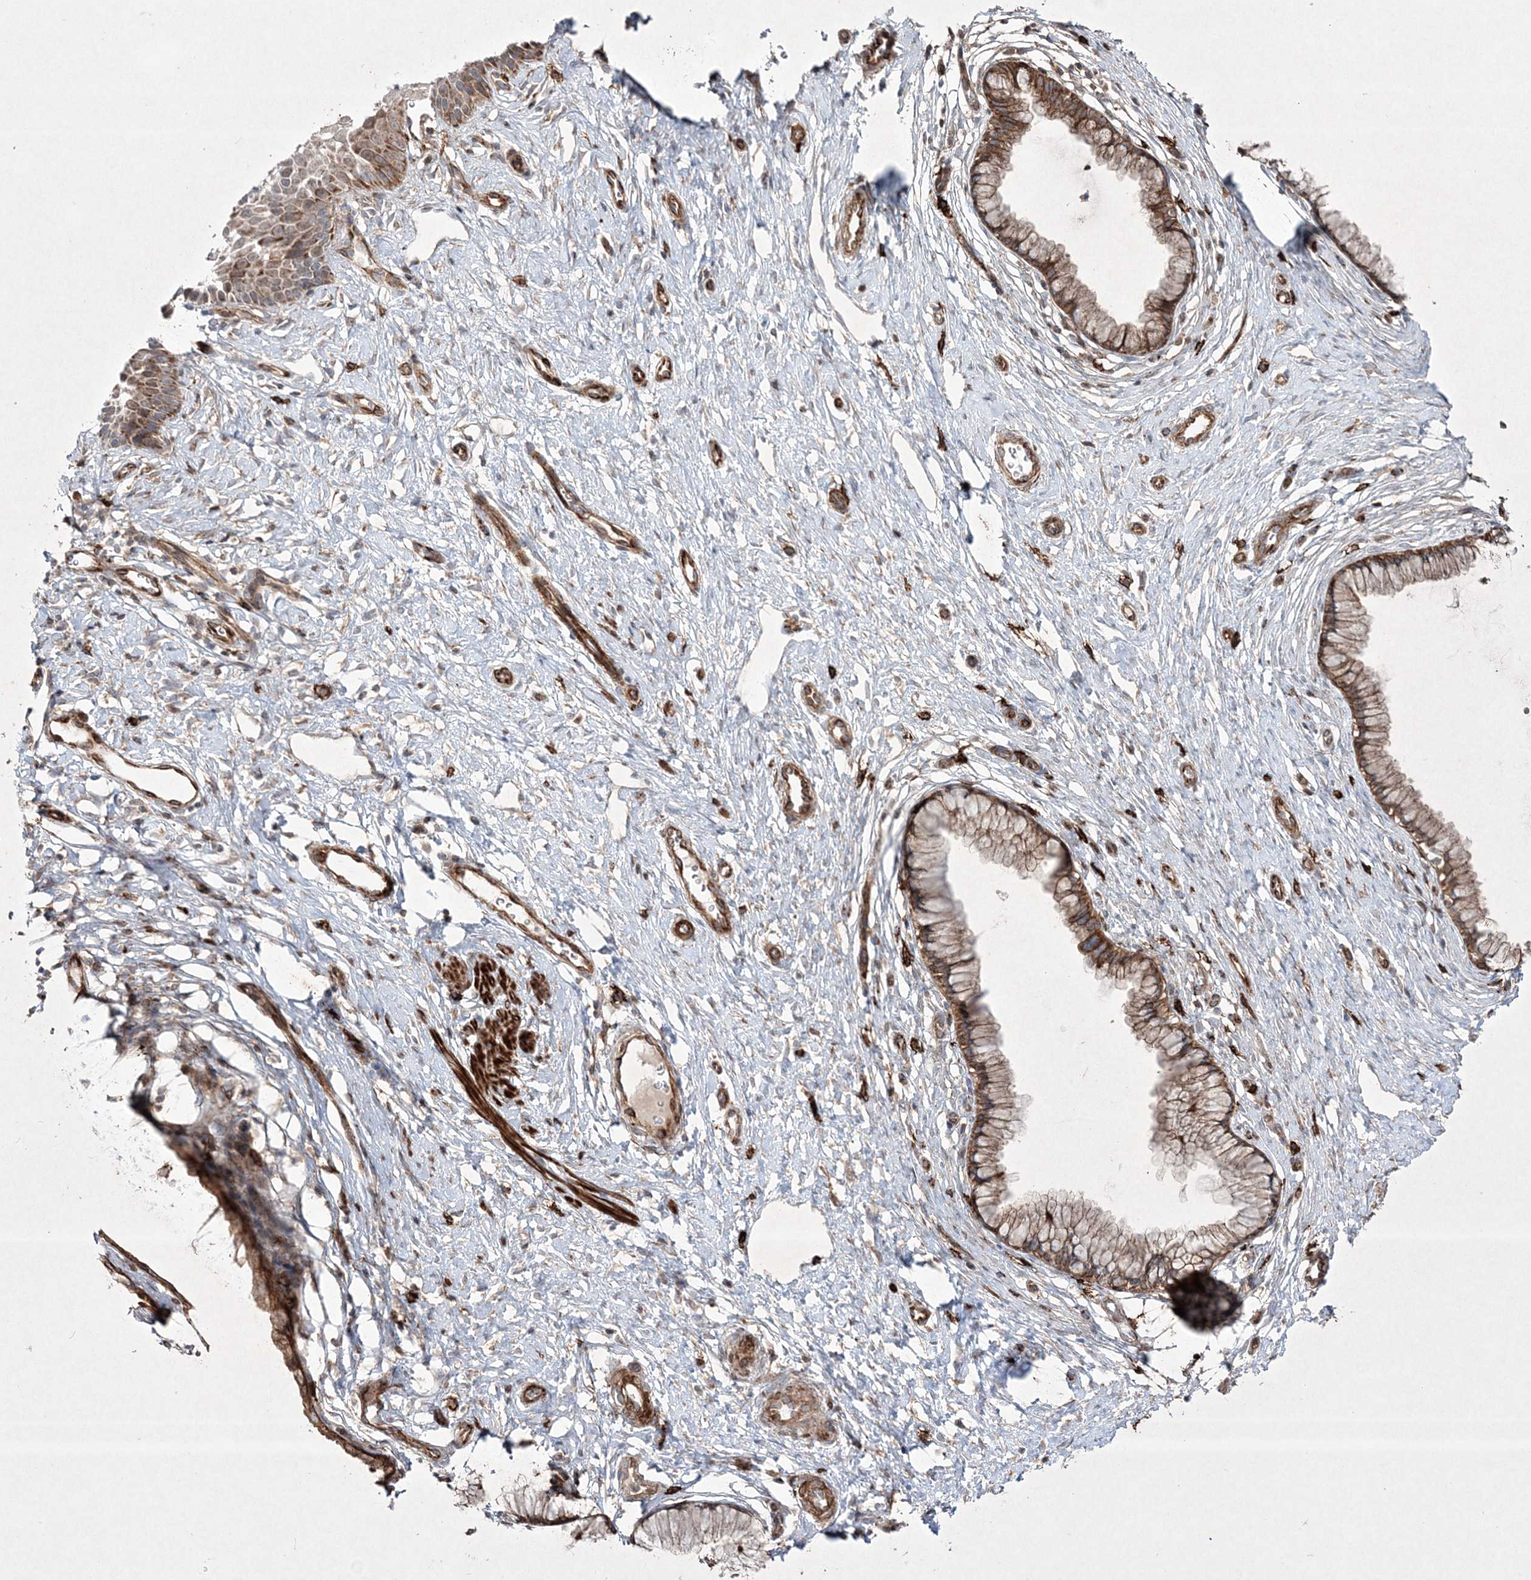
{"staining": {"intensity": "moderate", "quantity": ">75%", "location": "cytoplasmic/membranous"}, "tissue": "cervix", "cell_type": "Glandular cells", "image_type": "normal", "snomed": [{"axis": "morphology", "description": "Normal tissue, NOS"}, {"axis": "topography", "description": "Cervix"}], "caption": "Brown immunohistochemical staining in unremarkable cervix shows moderate cytoplasmic/membranous staining in about >75% of glandular cells. The protein is stained brown, and the nuclei are stained in blue (DAB IHC with brightfield microscopy, high magnification).", "gene": "RICTOR", "patient": {"sex": "female", "age": 36}}